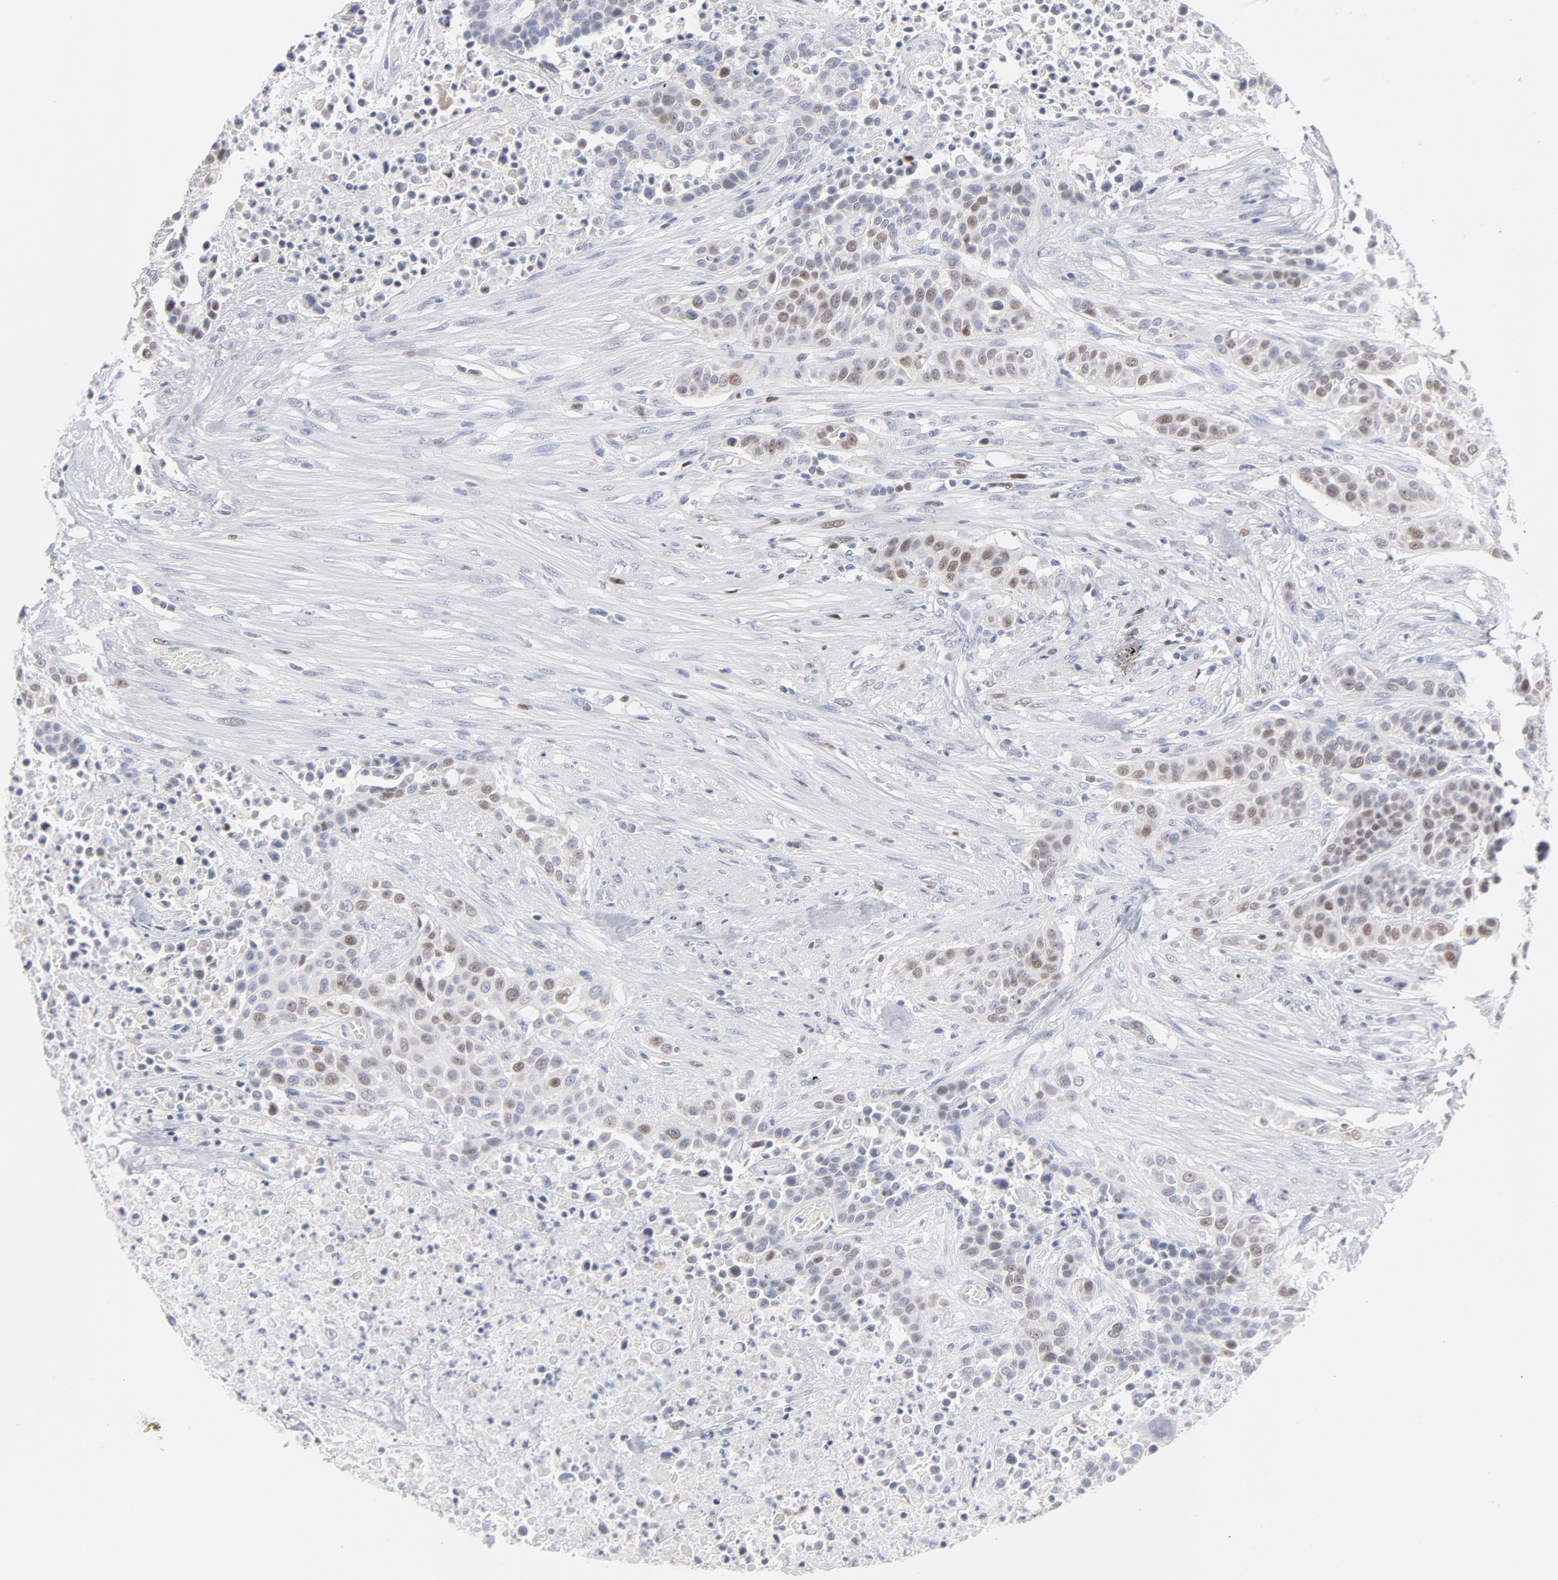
{"staining": {"intensity": "moderate", "quantity": "25%-75%", "location": "nuclear"}, "tissue": "urothelial cancer", "cell_type": "Tumor cells", "image_type": "cancer", "snomed": [{"axis": "morphology", "description": "Urothelial carcinoma, High grade"}, {"axis": "topography", "description": "Urinary bladder"}], "caption": "Immunohistochemistry (DAB) staining of urothelial cancer reveals moderate nuclear protein expression in about 25%-75% of tumor cells.", "gene": "MCM7", "patient": {"sex": "male", "age": 74}}